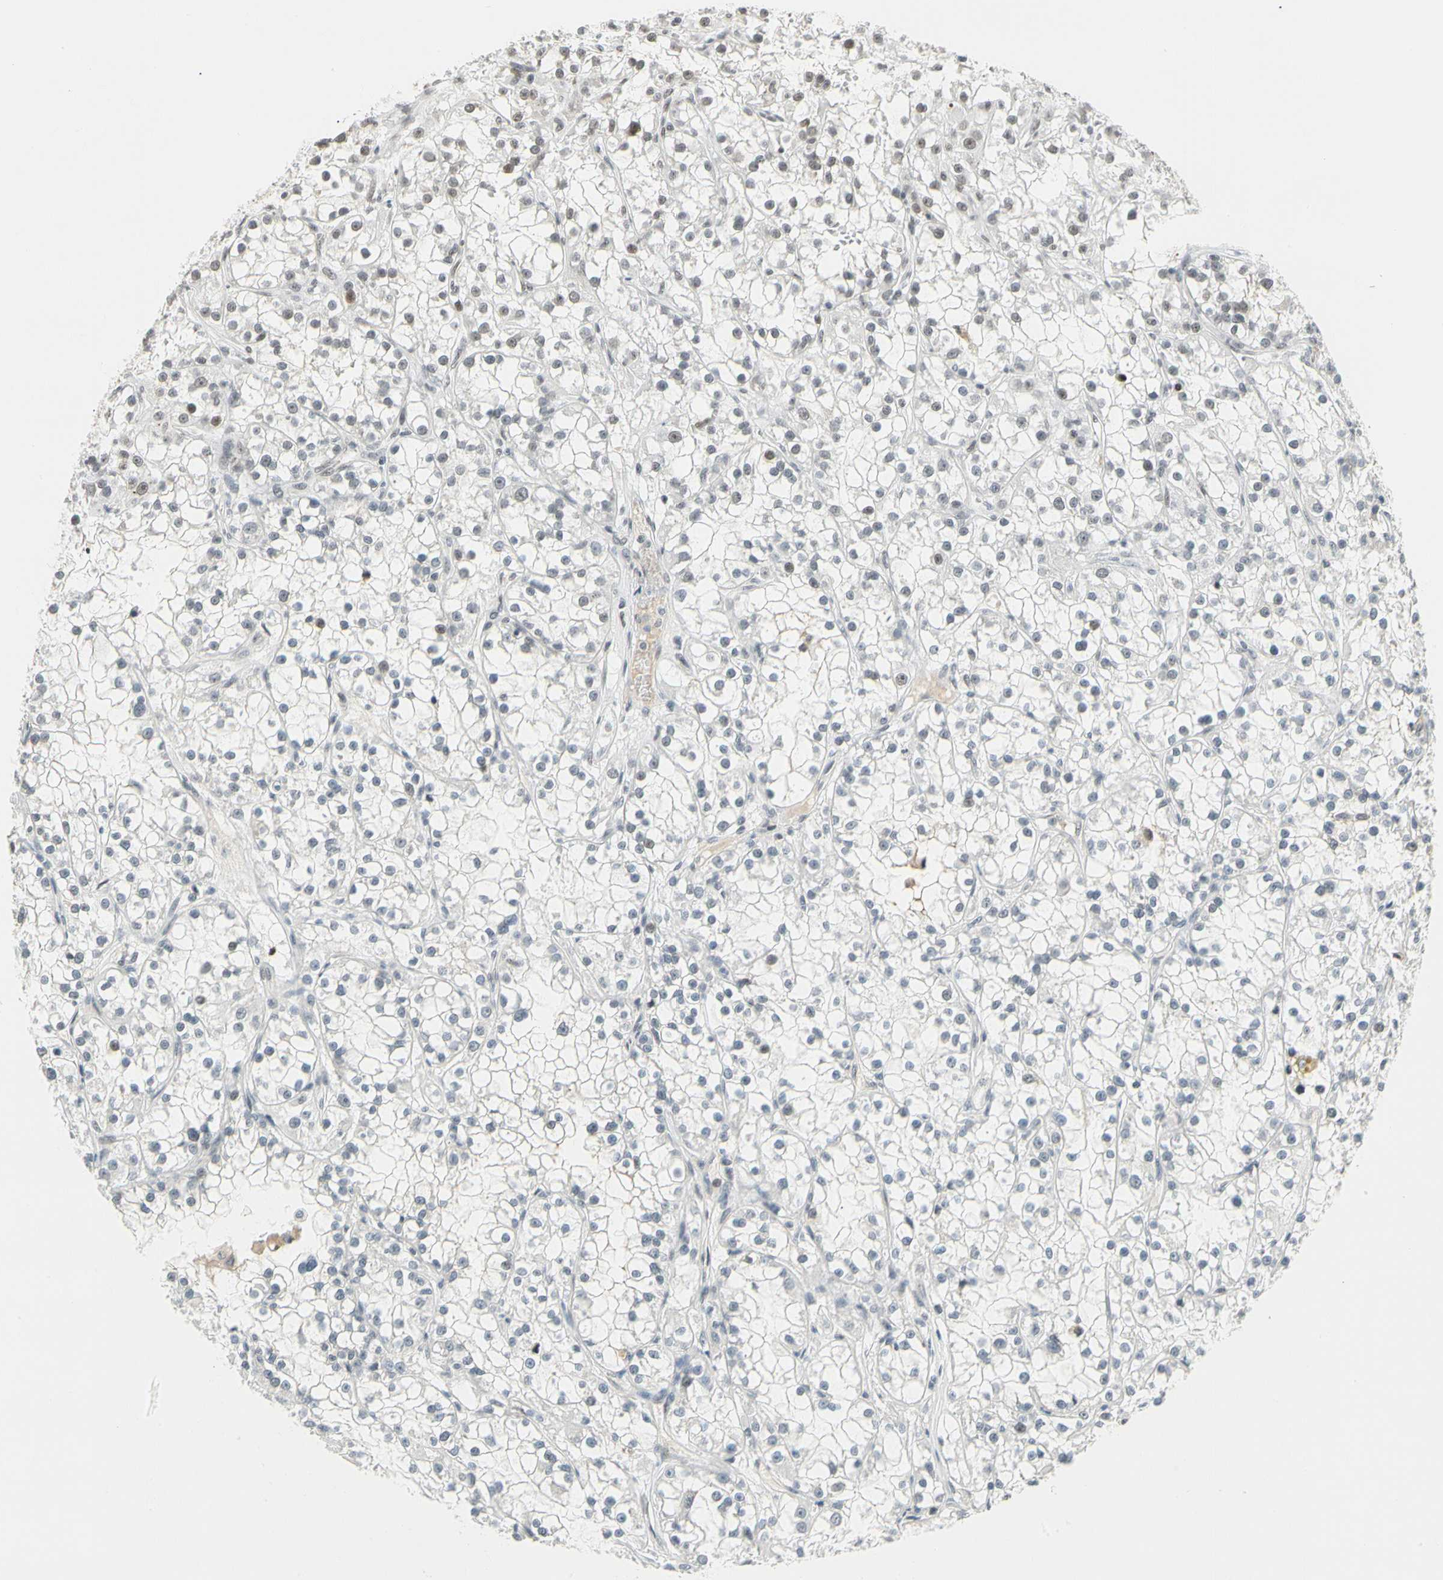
{"staining": {"intensity": "weak", "quantity": "<25%", "location": "nuclear"}, "tissue": "renal cancer", "cell_type": "Tumor cells", "image_type": "cancer", "snomed": [{"axis": "morphology", "description": "Adenocarcinoma, NOS"}, {"axis": "topography", "description": "Kidney"}], "caption": "Tumor cells are negative for brown protein staining in adenocarcinoma (renal).", "gene": "ZSCAN16", "patient": {"sex": "female", "age": 52}}